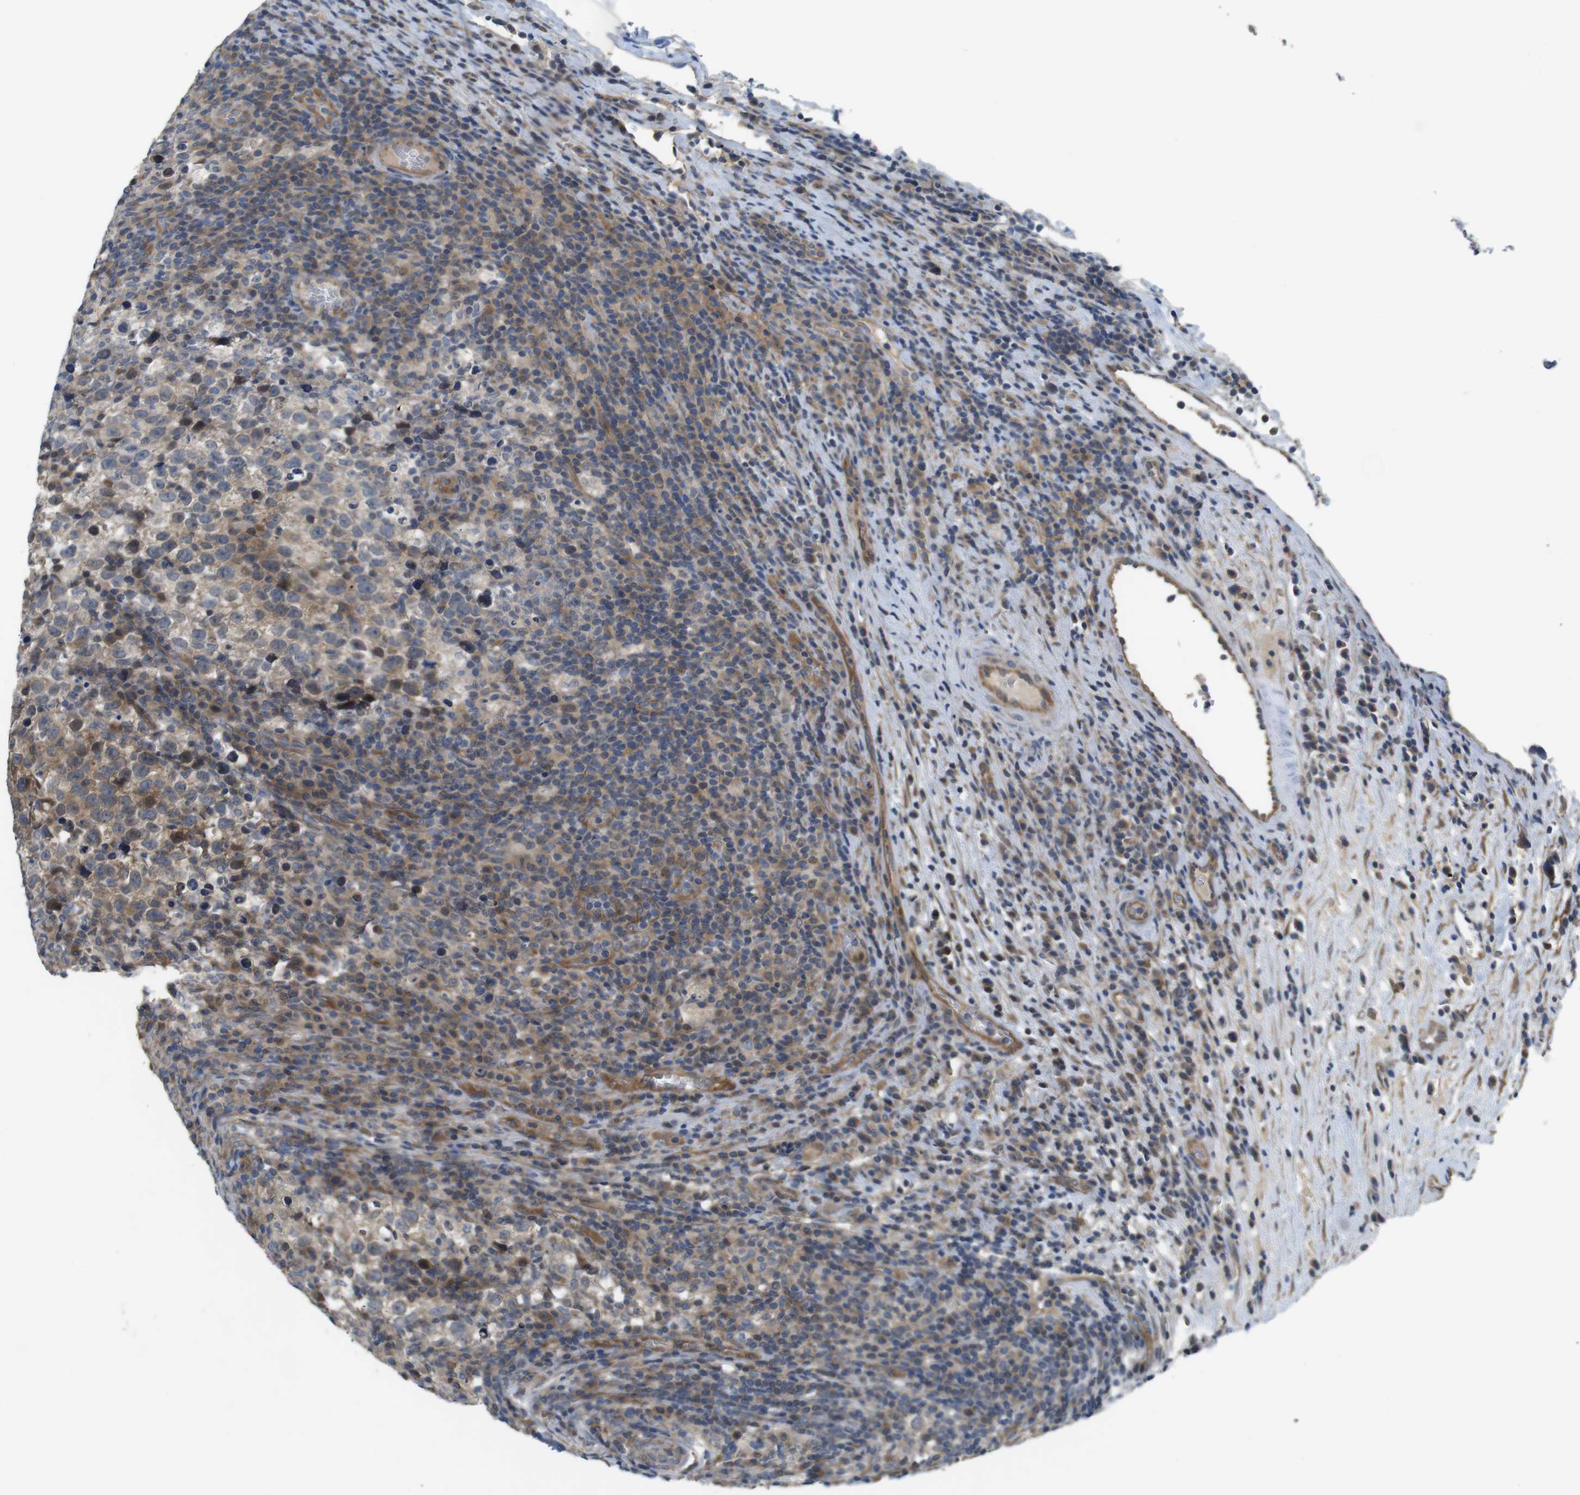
{"staining": {"intensity": "weak", "quantity": "25%-75%", "location": "cytoplasmic/membranous"}, "tissue": "testis cancer", "cell_type": "Tumor cells", "image_type": "cancer", "snomed": [{"axis": "morphology", "description": "Normal tissue, NOS"}, {"axis": "morphology", "description": "Seminoma, NOS"}, {"axis": "topography", "description": "Testis"}], "caption": "High-power microscopy captured an immunohistochemistry photomicrograph of seminoma (testis), revealing weak cytoplasmic/membranous positivity in about 25%-75% of tumor cells. (DAB (3,3'-diaminobenzidine) IHC, brown staining for protein, blue staining for nuclei).", "gene": "ABHD15", "patient": {"sex": "male", "age": 43}}